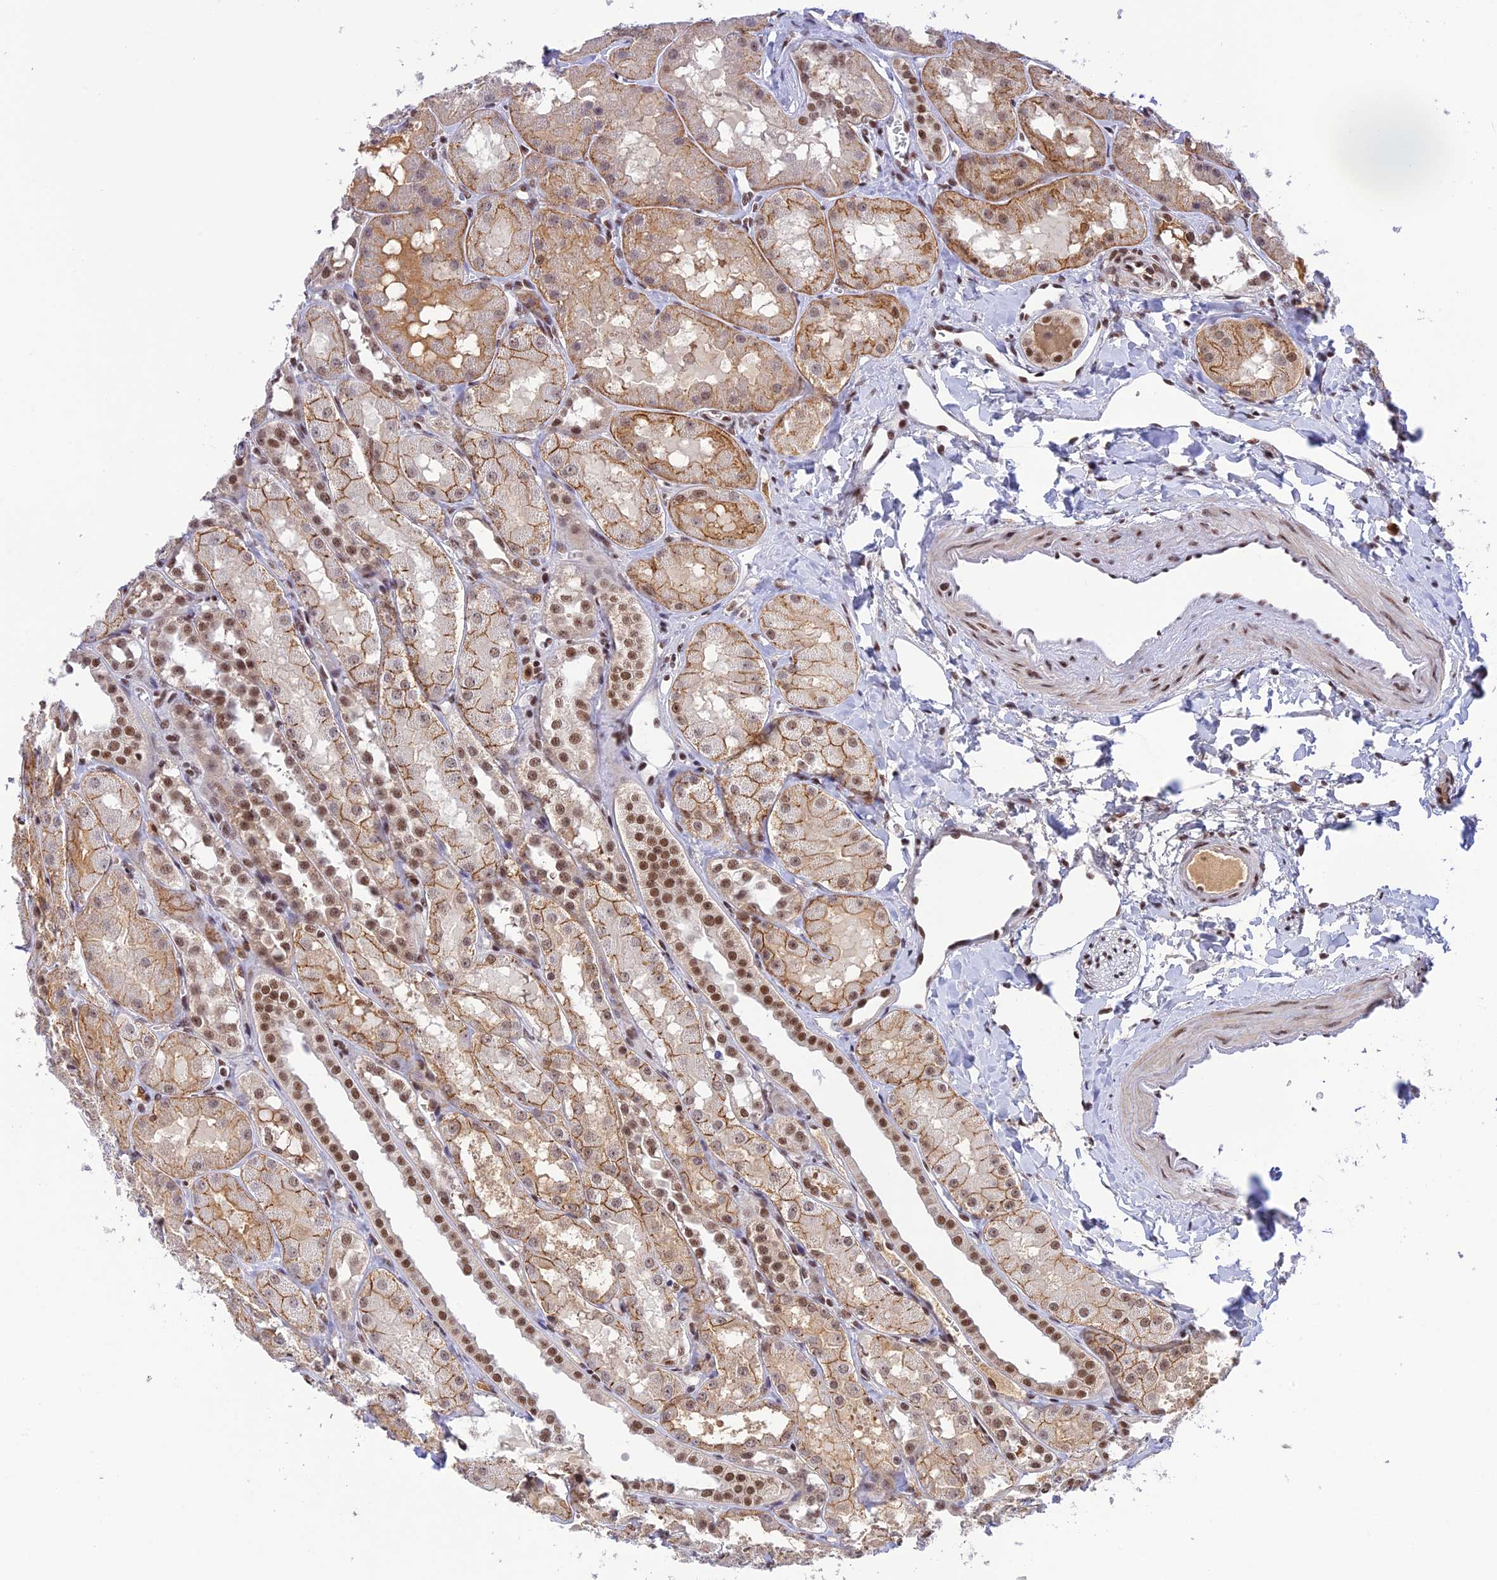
{"staining": {"intensity": "weak", "quantity": "25%-75%", "location": "nuclear"}, "tissue": "kidney", "cell_type": "Cells in glomeruli", "image_type": "normal", "snomed": [{"axis": "morphology", "description": "Normal tissue, NOS"}, {"axis": "topography", "description": "Kidney"}, {"axis": "topography", "description": "Urinary bladder"}], "caption": "Normal kidney was stained to show a protein in brown. There is low levels of weak nuclear expression in approximately 25%-75% of cells in glomeruli. The protein is stained brown, and the nuclei are stained in blue (DAB IHC with brightfield microscopy, high magnification).", "gene": "THAP11", "patient": {"sex": "male", "age": 16}}